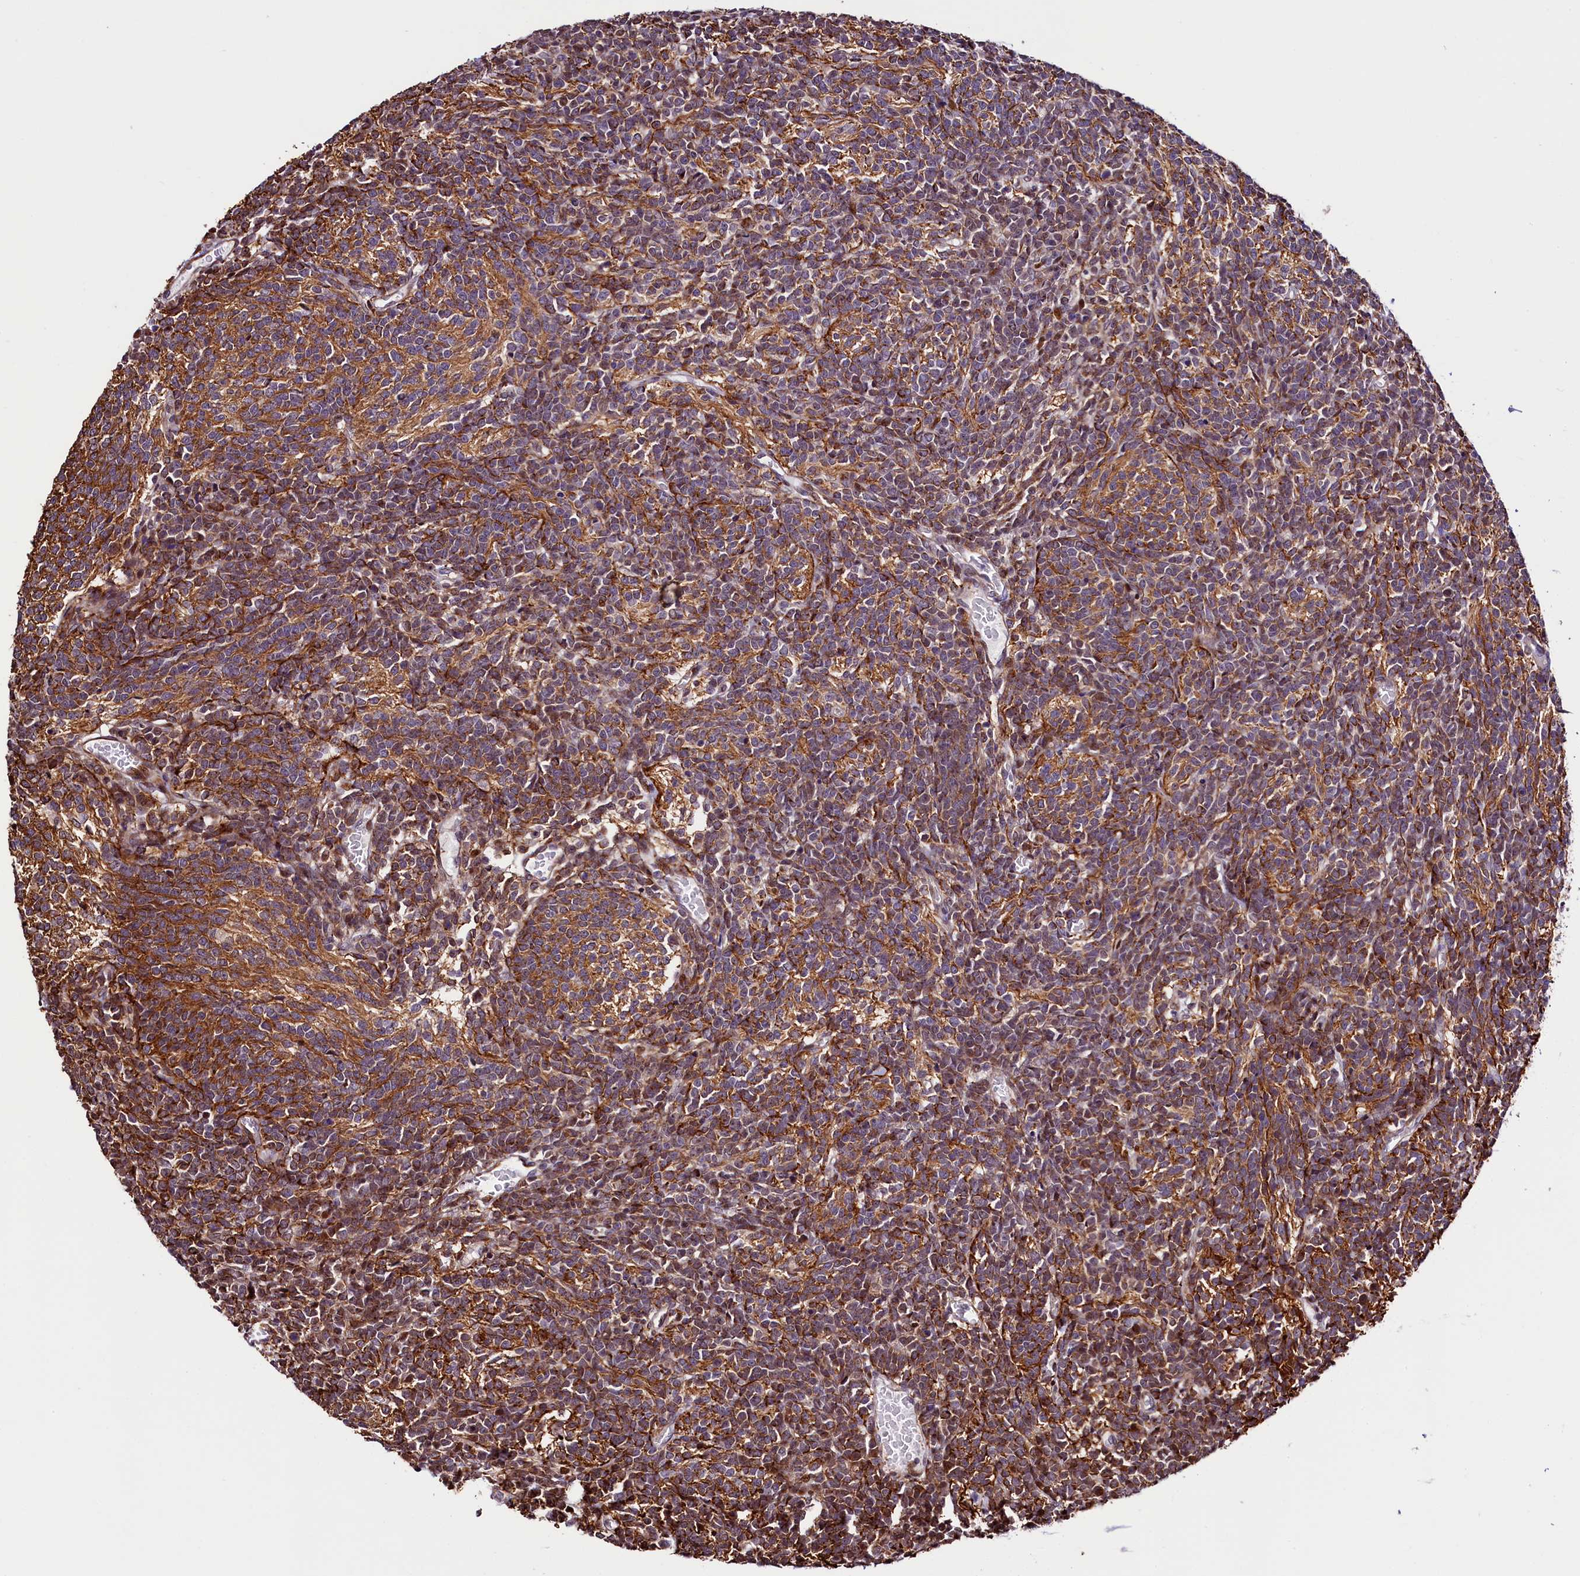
{"staining": {"intensity": "strong", "quantity": "25%-75%", "location": "cytoplasmic/membranous"}, "tissue": "glioma", "cell_type": "Tumor cells", "image_type": "cancer", "snomed": [{"axis": "morphology", "description": "Glioma, malignant, Low grade"}, {"axis": "topography", "description": "Brain"}], "caption": "This is an image of immunohistochemistry staining of glioma, which shows strong staining in the cytoplasmic/membranous of tumor cells.", "gene": "TRMT112", "patient": {"sex": "female", "age": 1}}